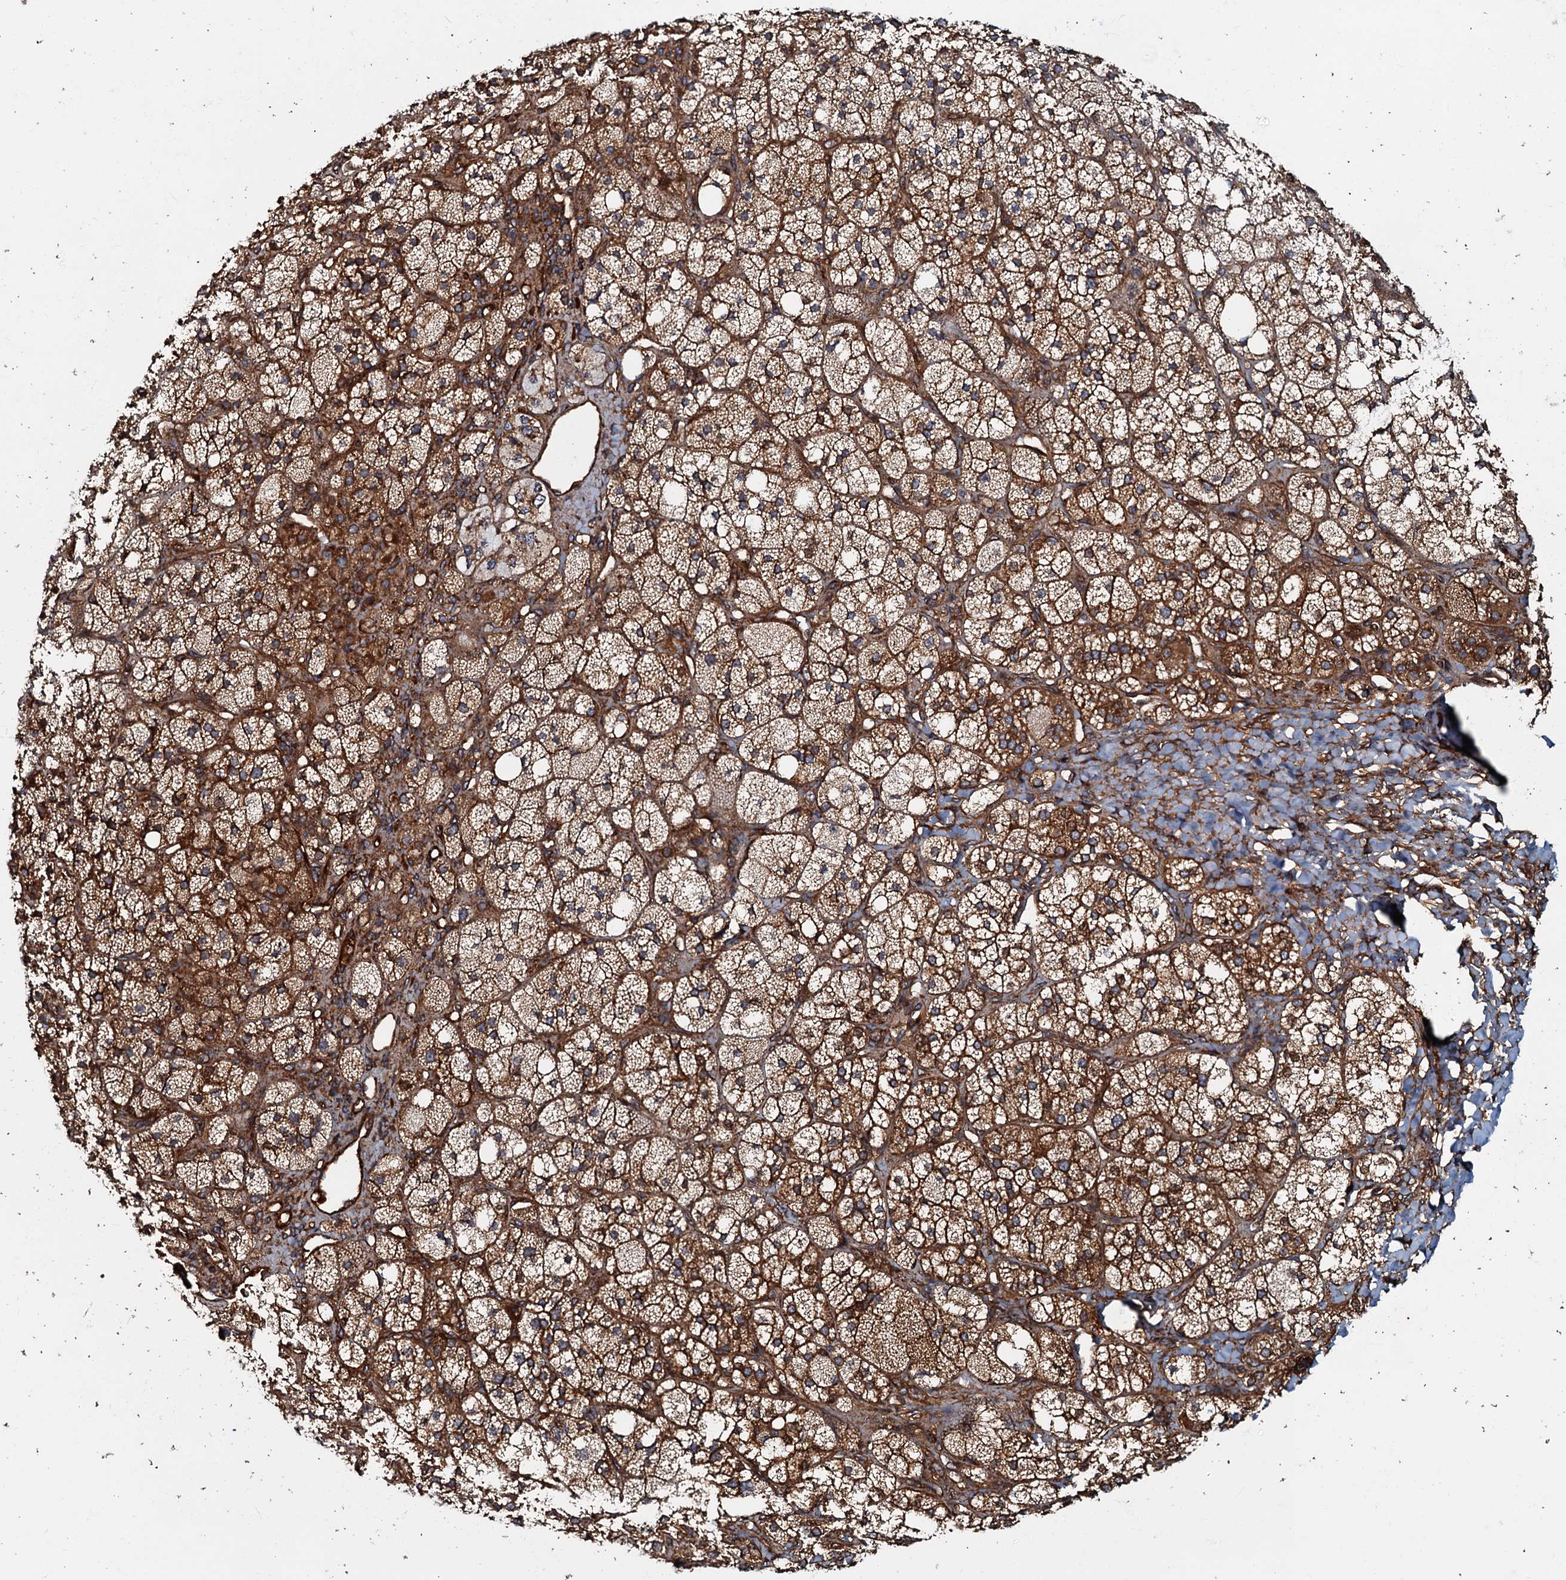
{"staining": {"intensity": "strong", "quantity": ">75%", "location": "cytoplasmic/membranous"}, "tissue": "adrenal gland", "cell_type": "Glandular cells", "image_type": "normal", "snomed": [{"axis": "morphology", "description": "Normal tissue, NOS"}, {"axis": "topography", "description": "Adrenal gland"}], "caption": "Immunohistochemistry (IHC) staining of unremarkable adrenal gland, which demonstrates high levels of strong cytoplasmic/membranous expression in about >75% of glandular cells indicating strong cytoplasmic/membranous protein staining. The staining was performed using DAB (3,3'-diaminobenzidine) (brown) for protein detection and nuclei were counterstained in hematoxylin (blue).", "gene": "BLOC1S6", "patient": {"sex": "male", "age": 61}}